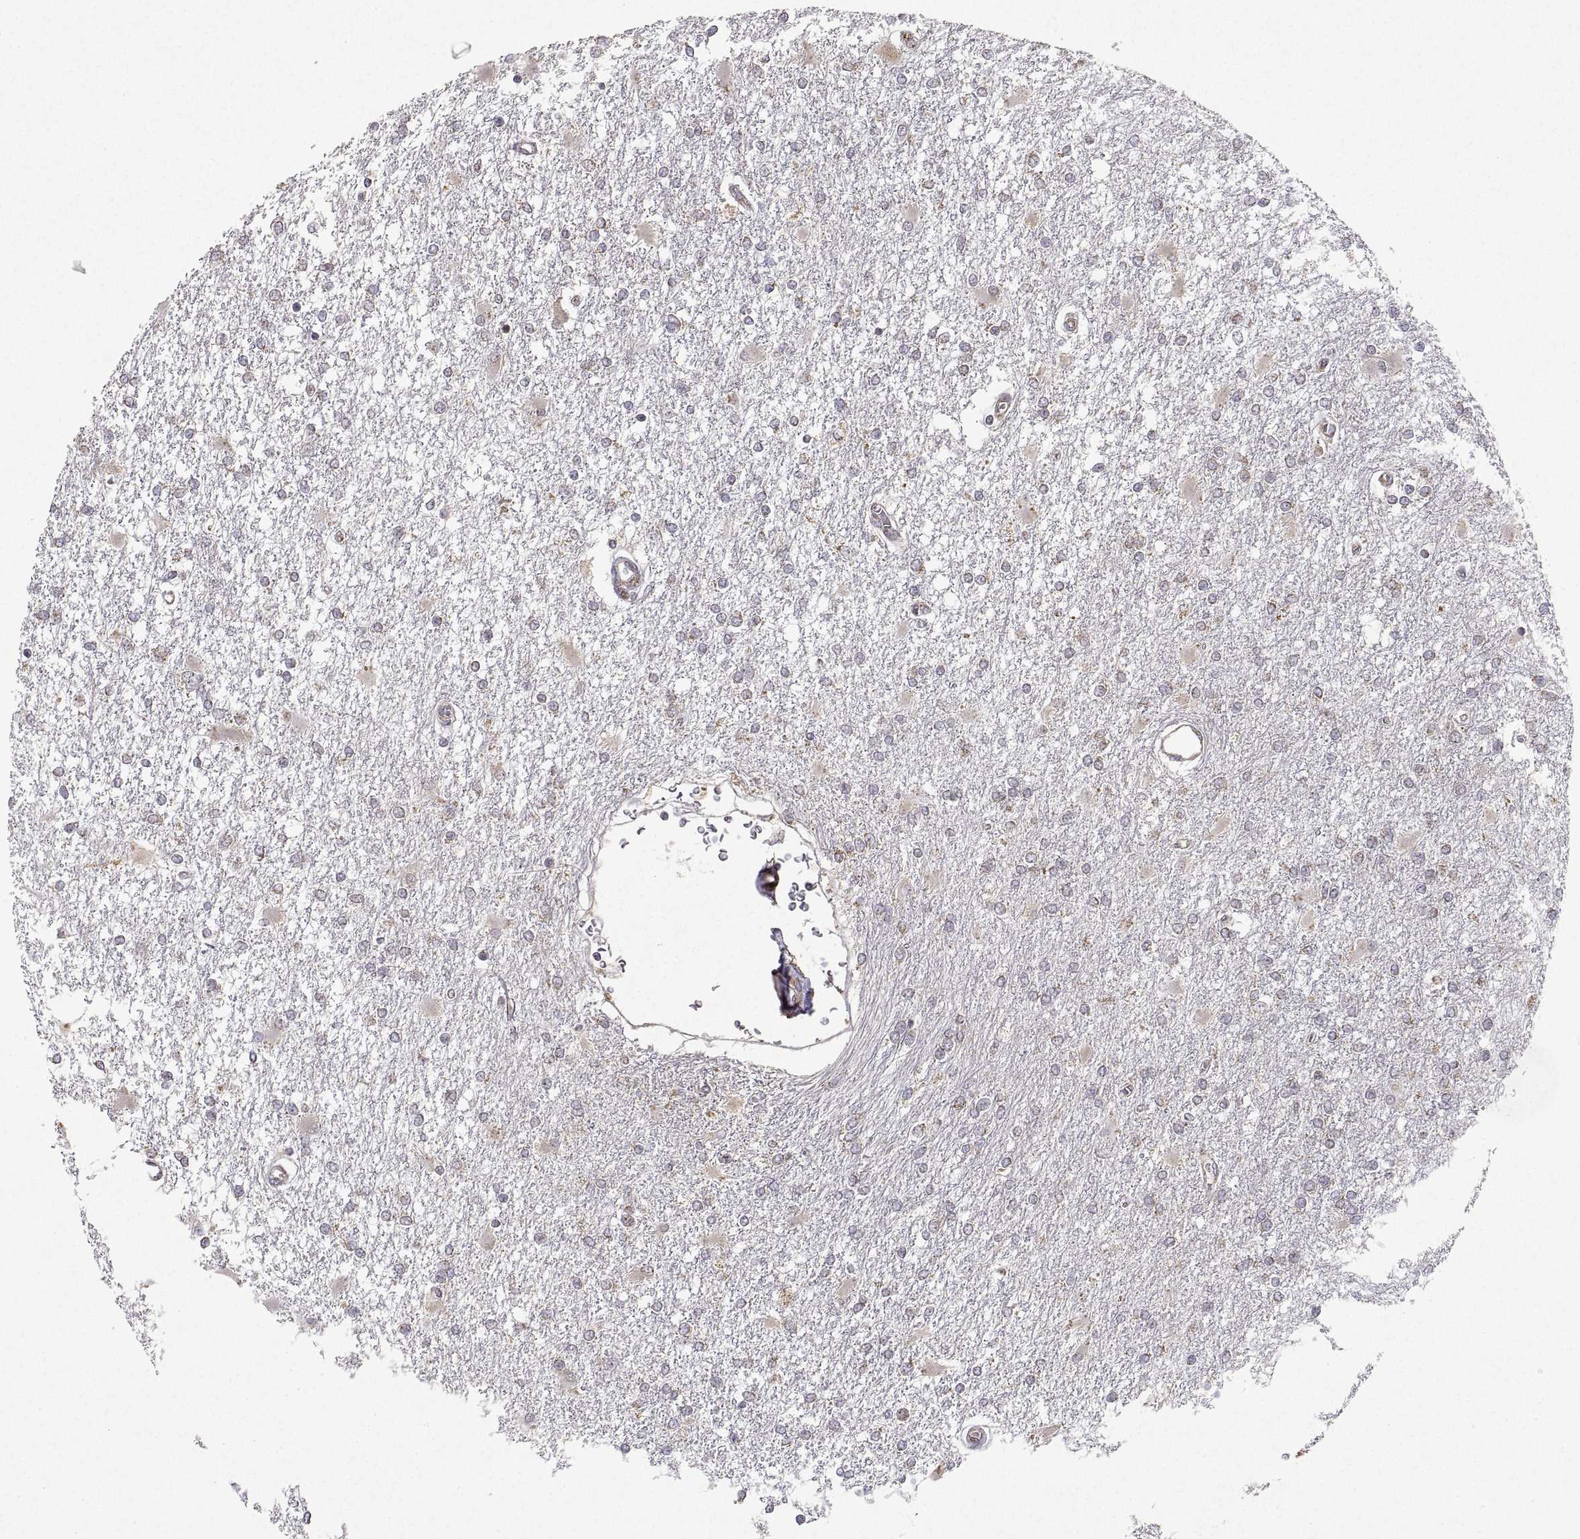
{"staining": {"intensity": "negative", "quantity": "none", "location": "none"}, "tissue": "glioma", "cell_type": "Tumor cells", "image_type": "cancer", "snomed": [{"axis": "morphology", "description": "Glioma, malignant, High grade"}, {"axis": "topography", "description": "Cerebral cortex"}], "caption": "Image shows no protein positivity in tumor cells of glioma tissue.", "gene": "MANBAL", "patient": {"sex": "male", "age": 79}}